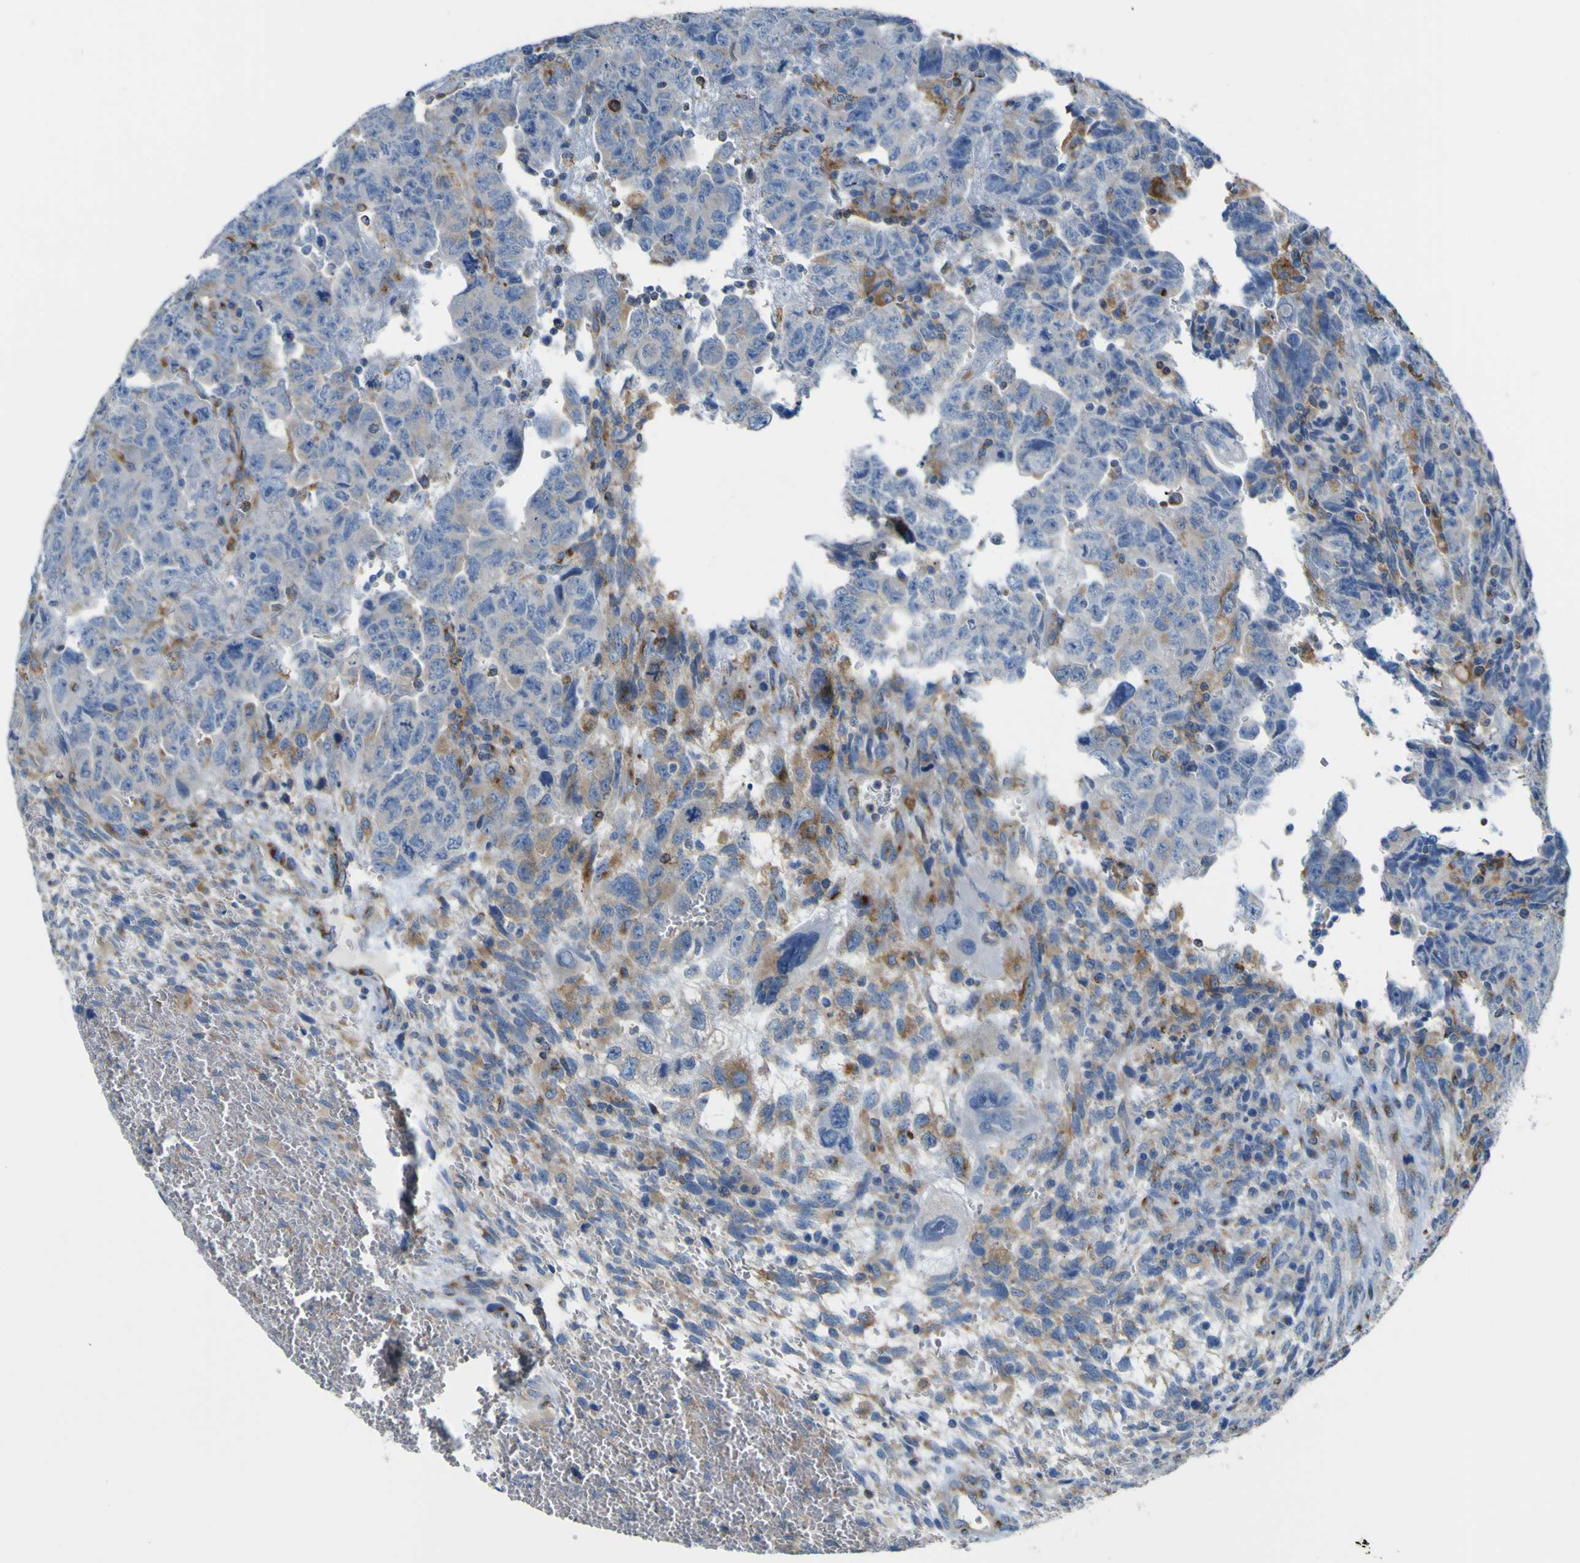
{"staining": {"intensity": "moderate", "quantity": "<25%", "location": "cytoplasmic/membranous"}, "tissue": "testis cancer", "cell_type": "Tumor cells", "image_type": "cancer", "snomed": [{"axis": "morphology", "description": "Carcinoma, Embryonal, NOS"}, {"axis": "topography", "description": "Testis"}], "caption": "Protein staining demonstrates moderate cytoplasmic/membranous positivity in approximately <25% of tumor cells in testis cancer.", "gene": "IGF2R", "patient": {"sex": "male", "age": 28}}